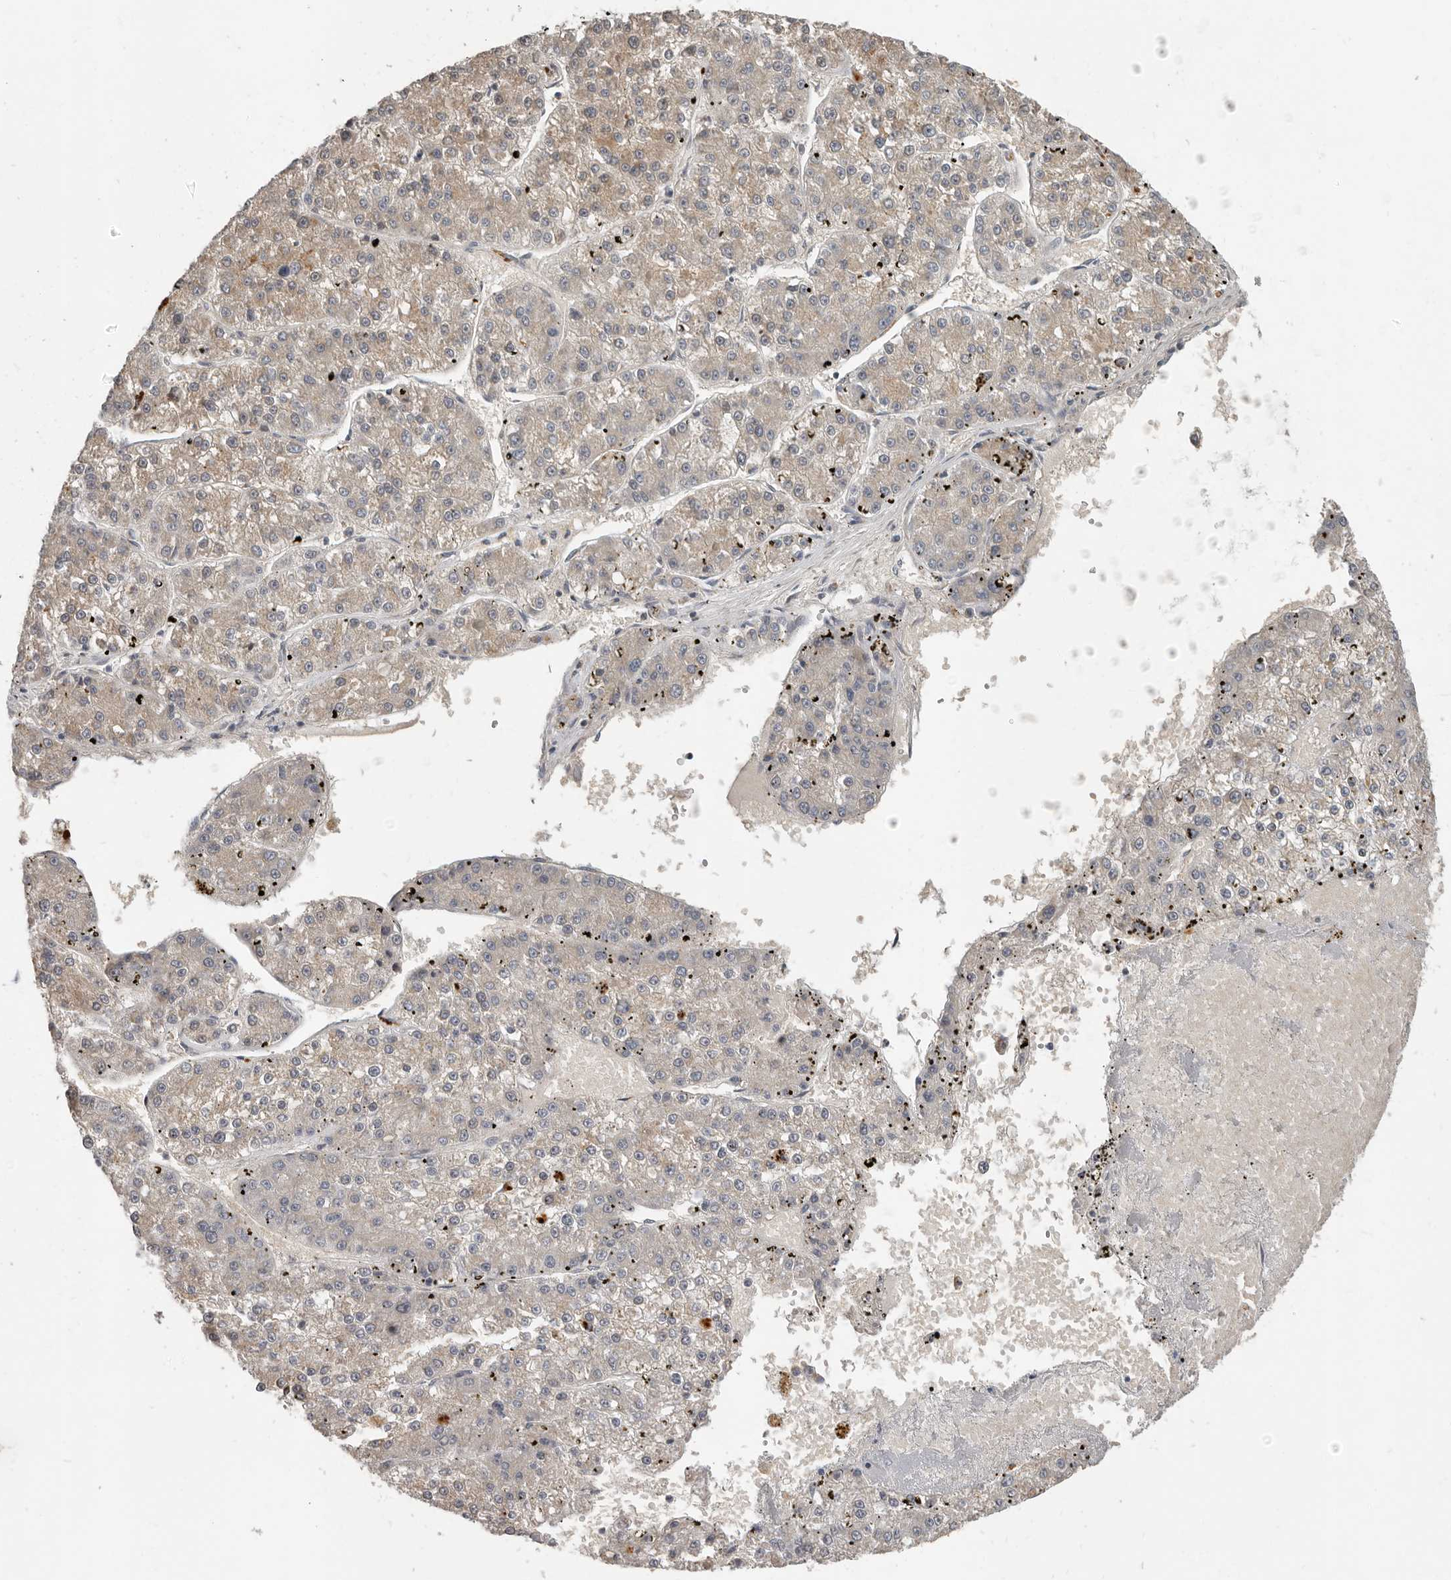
{"staining": {"intensity": "weak", "quantity": ">75%", "location": "cytoplasmic/membranous"}, "tissue": "liver cancer", "cell_type": "Tumor cells", "image_type": "cancer", "snomed": [{"axis": "morphology", "description": "Carcinoma, Hepatocellular, NOS"}, {"axis": "topography", "description": "Liver"}], "caption": "A high-resolution image shows IHC staining of hepatocellular carcinoma (liver), which reveals weak cytoplasmic/membranous positivity in approximately >75% of tumor cells. The staining was performed using DAB to visualize the protein expression in brown, while the nuclei were stained in blue with hematoxylin (Magnification: 20x).", "gene": "UNK", "patient": {"sex": "female", "age": 73}}